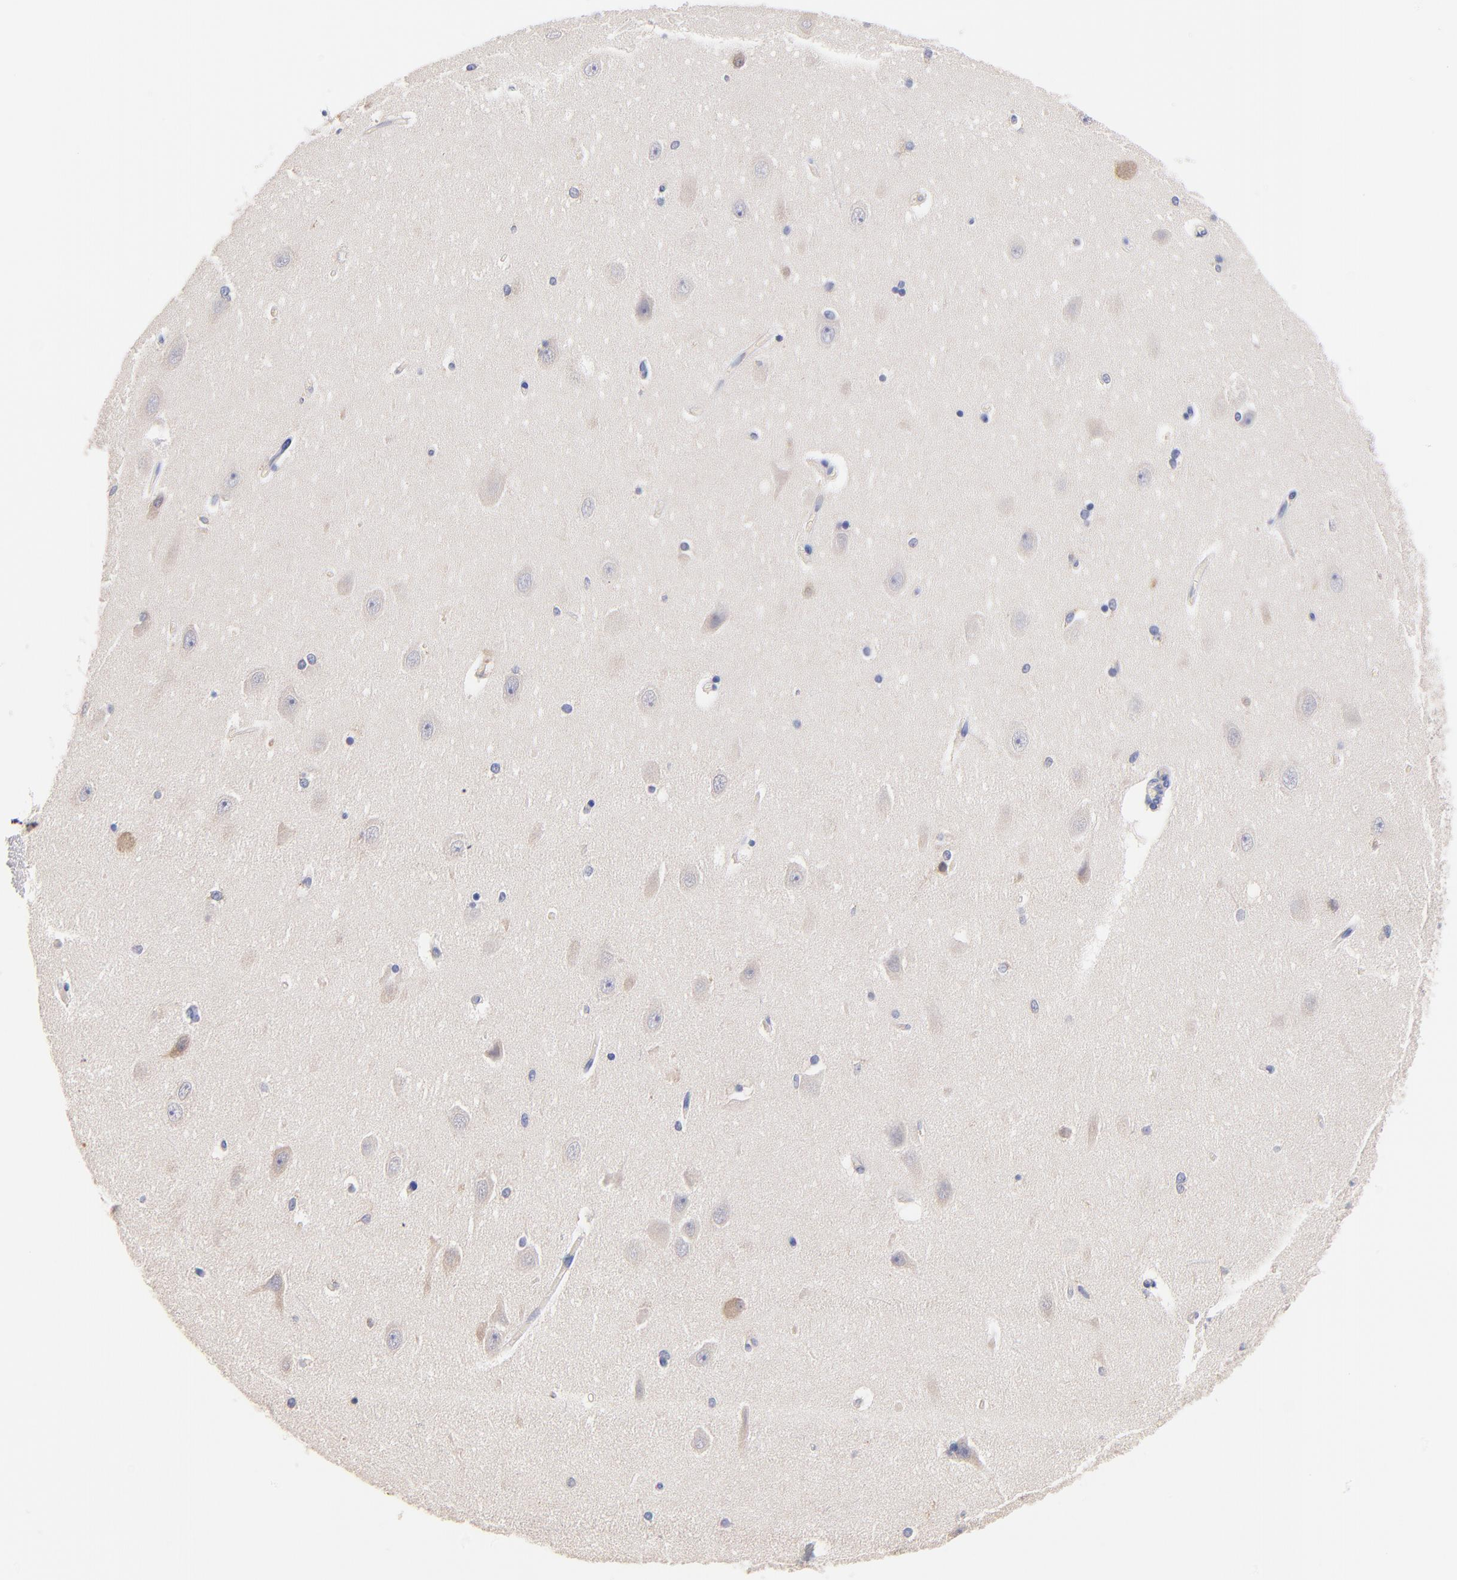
{"staining": {"intensity": "negative", "quantity": "none", "location": "none"}, "tissue": "hippocampus", "cell_type": "Glial cells", "image_type": "normal", "snomed": [{"axis": "morphology", "description": "Normal tissue, NOS"}, {"axis": "topography", "description": "Hippocampus"}], "caption": "Immunohistochemical staining of benign human hippocampus displays no significant staining in glial cells.", "gene": "TNFRSF13C", "patient": {"sex": "female", "age": 54}}